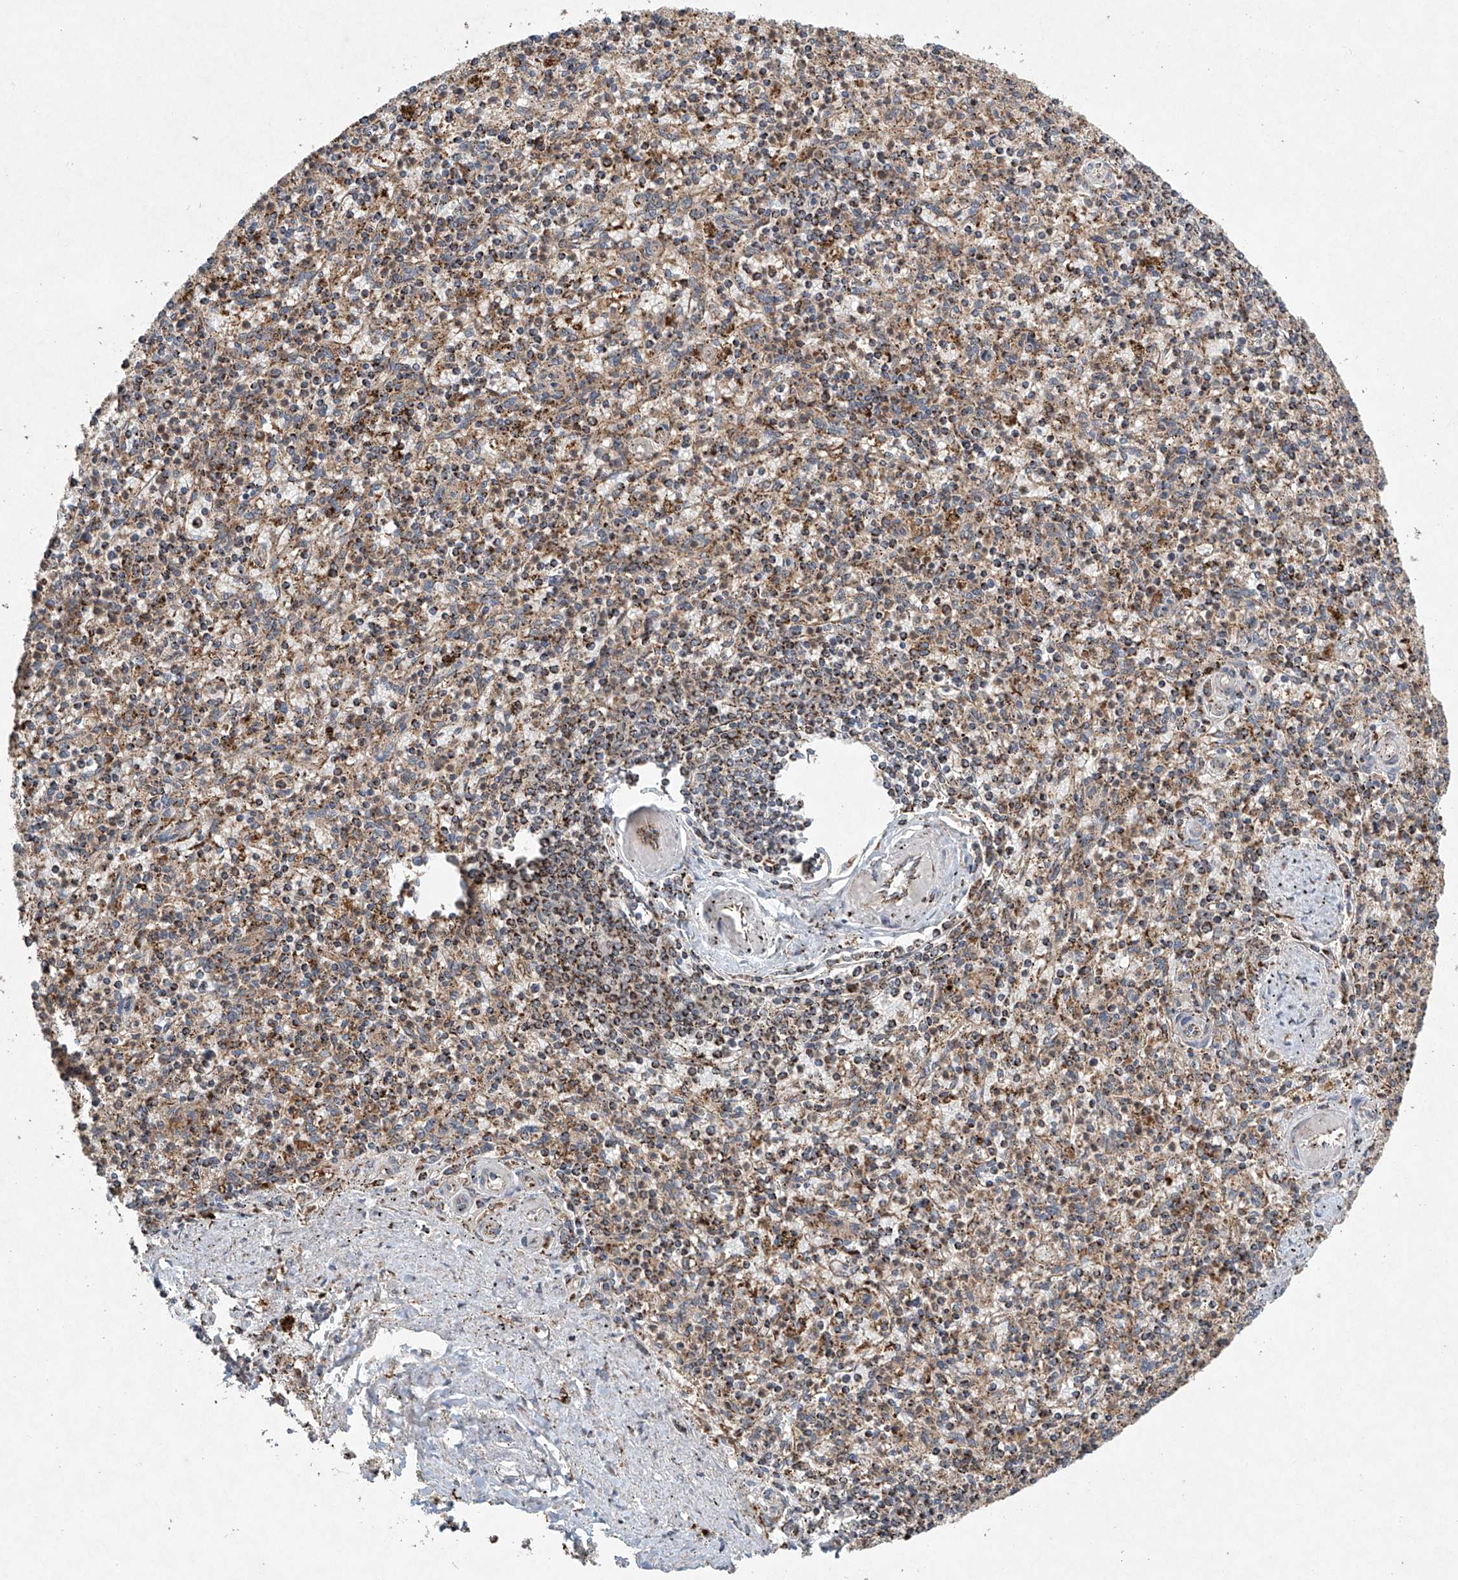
{"staining": {"intensity": "moderate", "quantity": "<25%", "location": "cytoplasmic/membranous"}, "tissue": "spleen", "cell_type": "Cells in red pulp", "image_type": "normal", "snomed": [{"axis": "morphology", "description": "Normal tissue, NOS"}, {"axis": "topography", "description": "Spleen"}], "caption": "Immunohistochemical staining of unremarkable spleen reveals <25% levels of moderate cytoplasmic/membranous protein expression in approximately <25% of cells in red pulp. (Brightfield microscopy of DAB IHC at high magnification).", "gene": "DCAF11", "patient": {"sex": "male", "age": 72}}